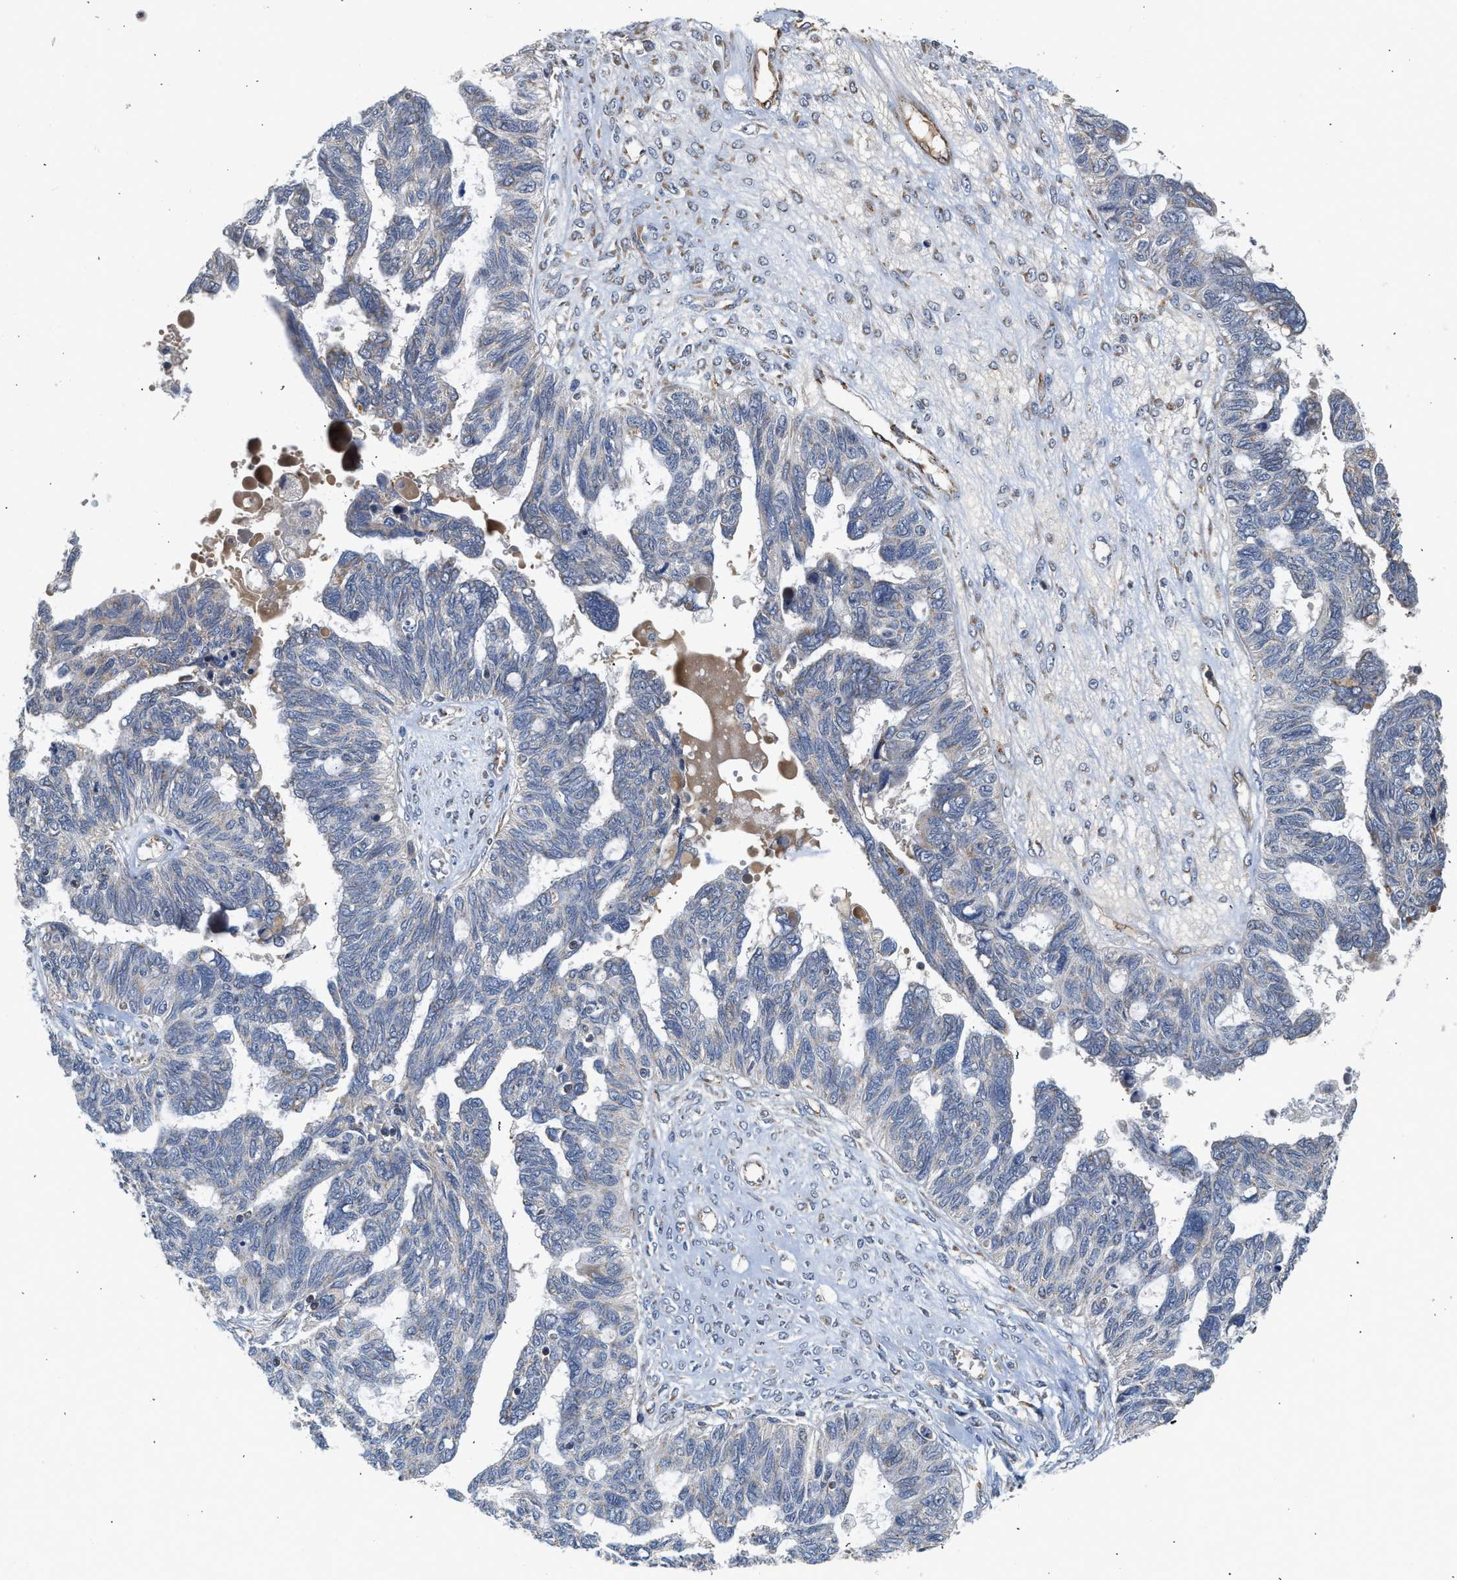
{"staining": {"intensity": "negative", "quantity": "none", "location": "none"}, "tissue": "ovarian cancer", "cell_type": "Tumor cells", "image_type": "cancer", "snomed": [{"axis": "morphology", "description": "Cystadenocarcinoma, serous, NOS"}, {"axis": "topography", "description": "Ovary"}], "caption": "This is a micrograph of immunohistochemistry (IHC) staining of ovarian cancer (serous cystadenocarcinoma), which shows no expression in tumor cells.", "gene": "PIM1", "patient": {"sex": "female", "age": 79}}